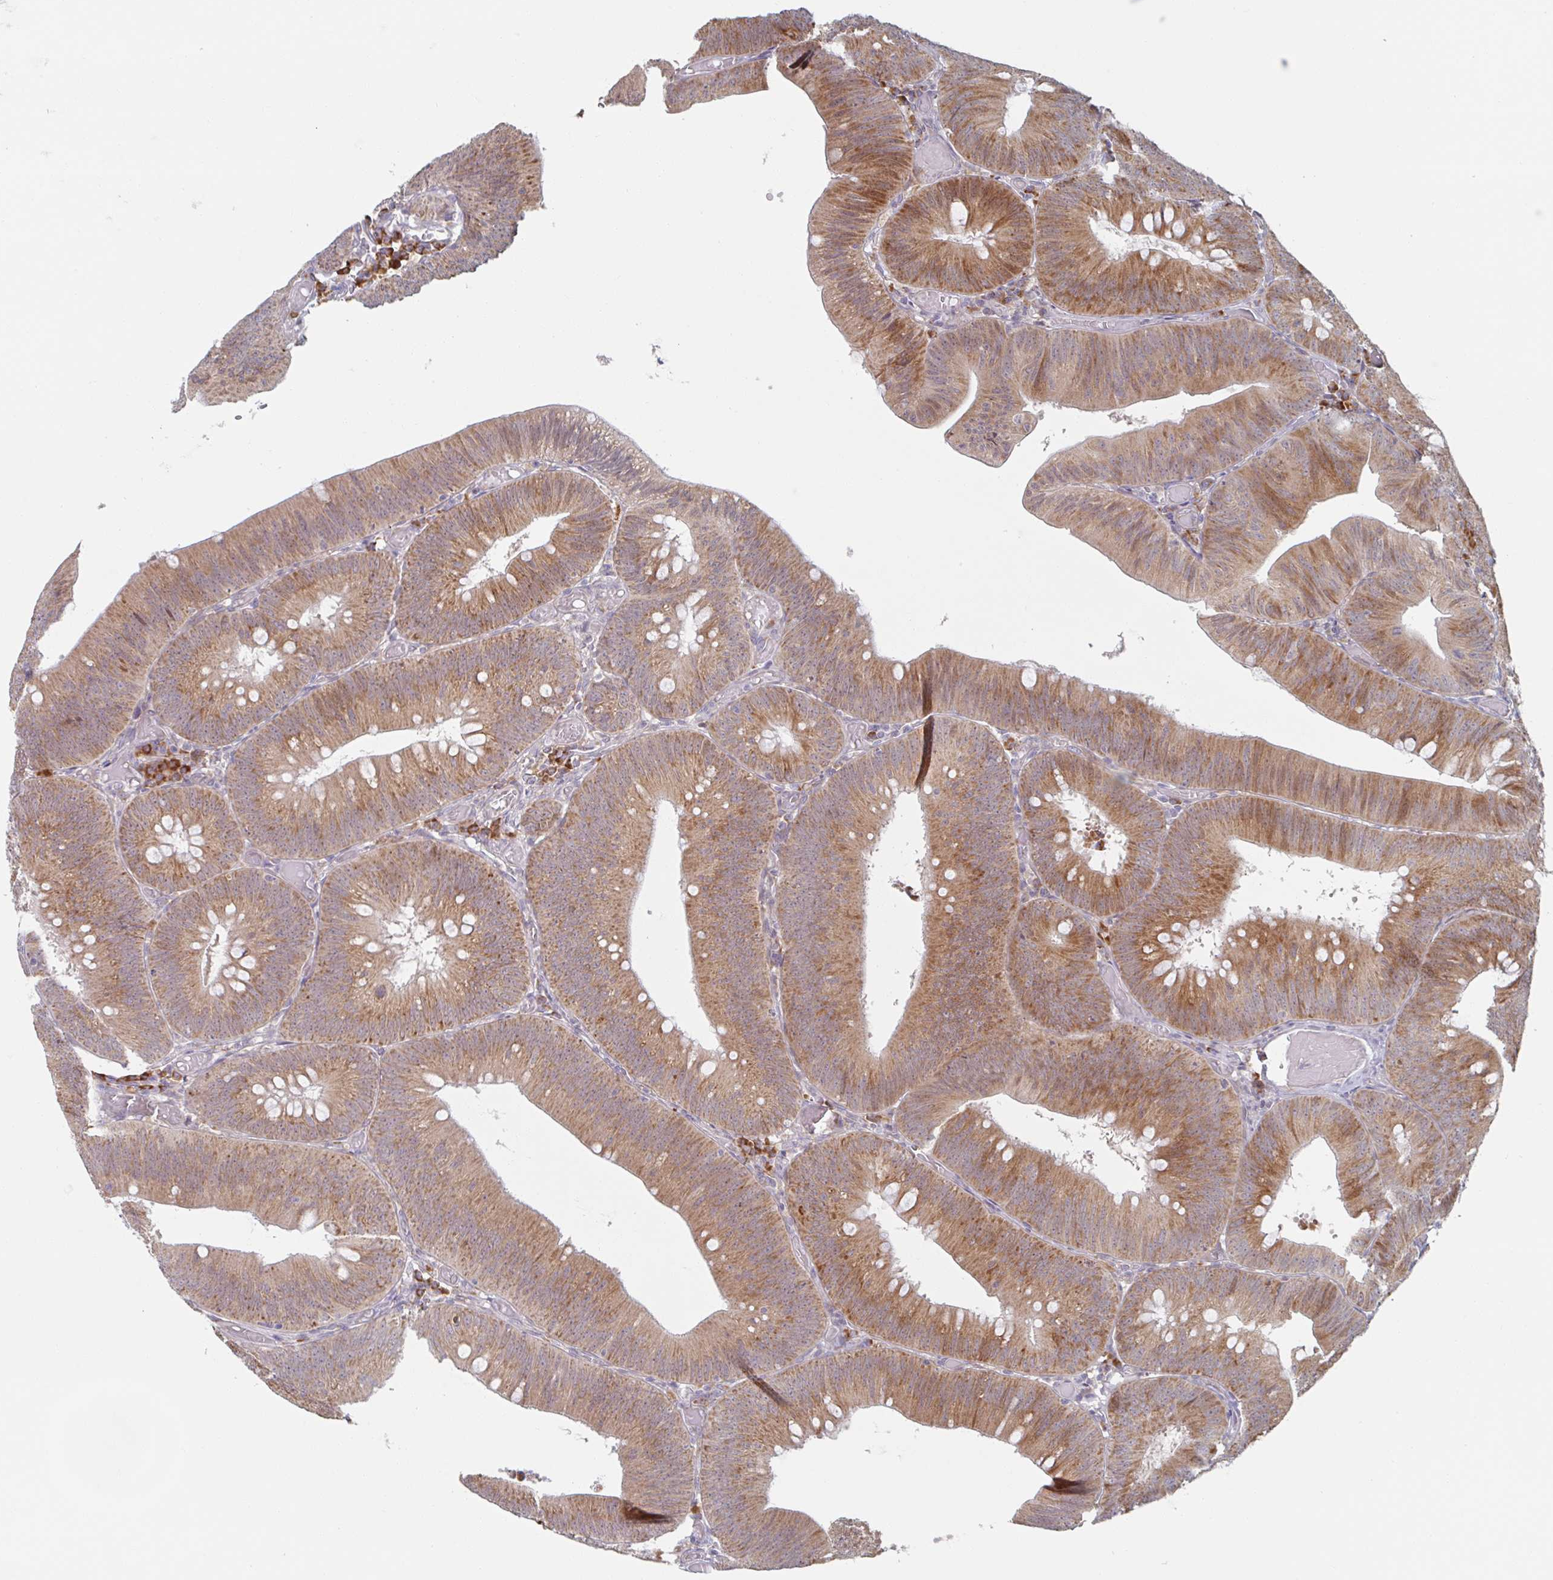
{"staining": {"intensity": "moderate", "quantity": ">75%", "location": "cytoplasmic/membranous"}, "tissue": "colorectal cancer", "cell_type": "Tumor cells", "image_type": "cancer", "snomed": [{"axis": "morphology", "description": "Adenocarcinoma, NOS"}, {"axis": "topography", "description": "Colon"}], "caption": "Immunohistochemical staining of human colorectal cancer exhibits medium levels of moderate cytoplasmic/membranous staining in about >75% of tumor cells. (DAB = brown stain, brightfield microscopy at high magnification).", "gene": "TRAPPC10", "patient": {"sex": "male", "age": 84}}